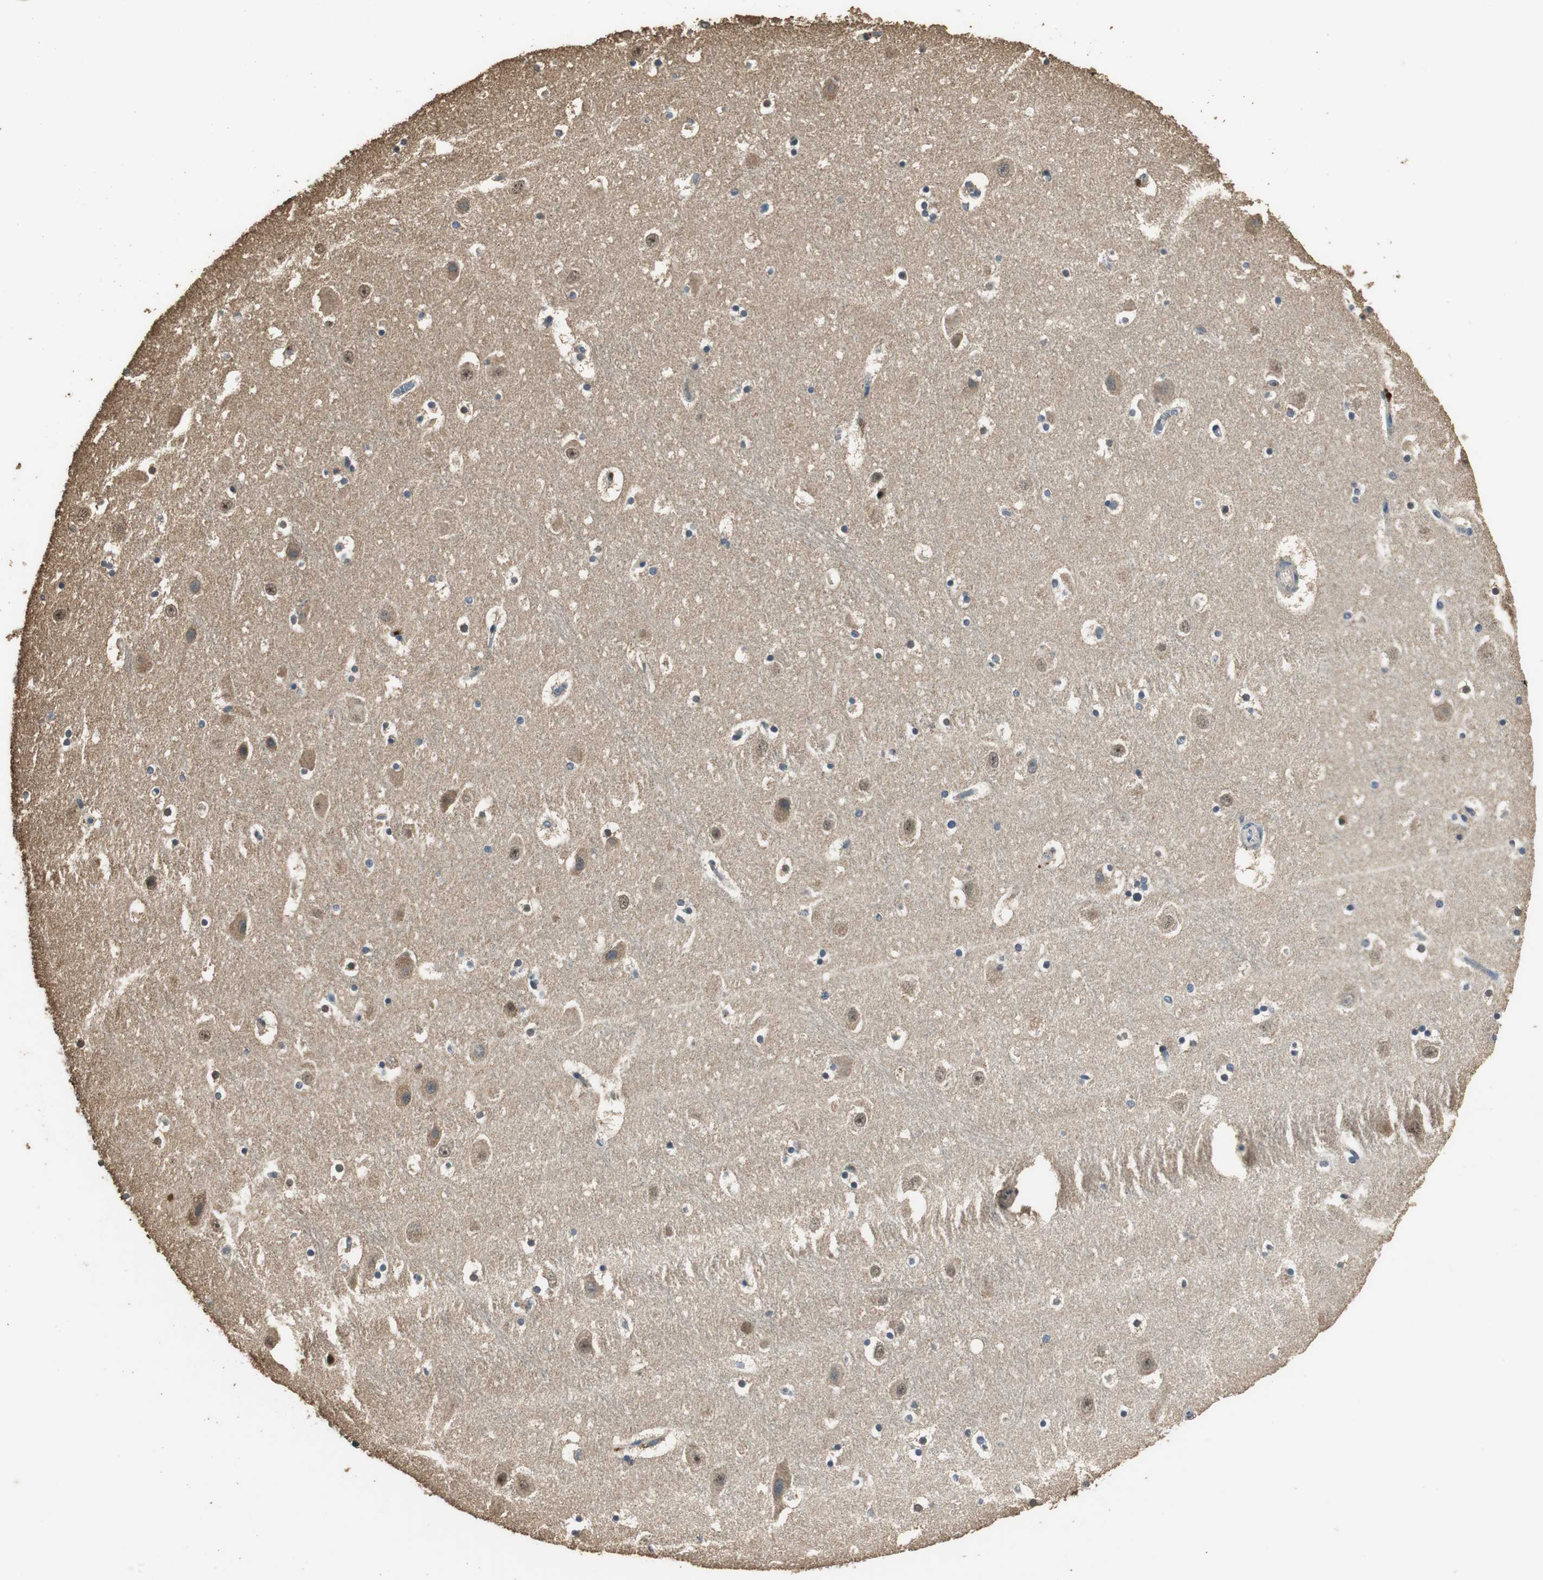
{"staining": {"intensity": "moderate", "quantity": "25%-75%", "location": "cytoplasmic/membranous,nuclear"}, "tissue": "hippocampus", "cell_type": "Glial cells", "image_type": "normal", "snomed": [{"axis": "morphology", "description": "Normal tissue, NOS"}, {"axis": "topography", "description": "Hippocampus"}], "caption": "Immunohistochemical staining of benign hippocampus demonstrates medium levels of moderate cytoplasmic/membranous,nuclear positivity in approximately 25%-75% of glial cells. The staining was performed using DAB (3,3'-diaminobenzidine) to visualize the protein expression in brown, while the nuclei were stained in blue with hematoxylin (Magnification: 20x).", "gene": "TMPRSS4", "patient": {"sex": "male", "age": 45}}